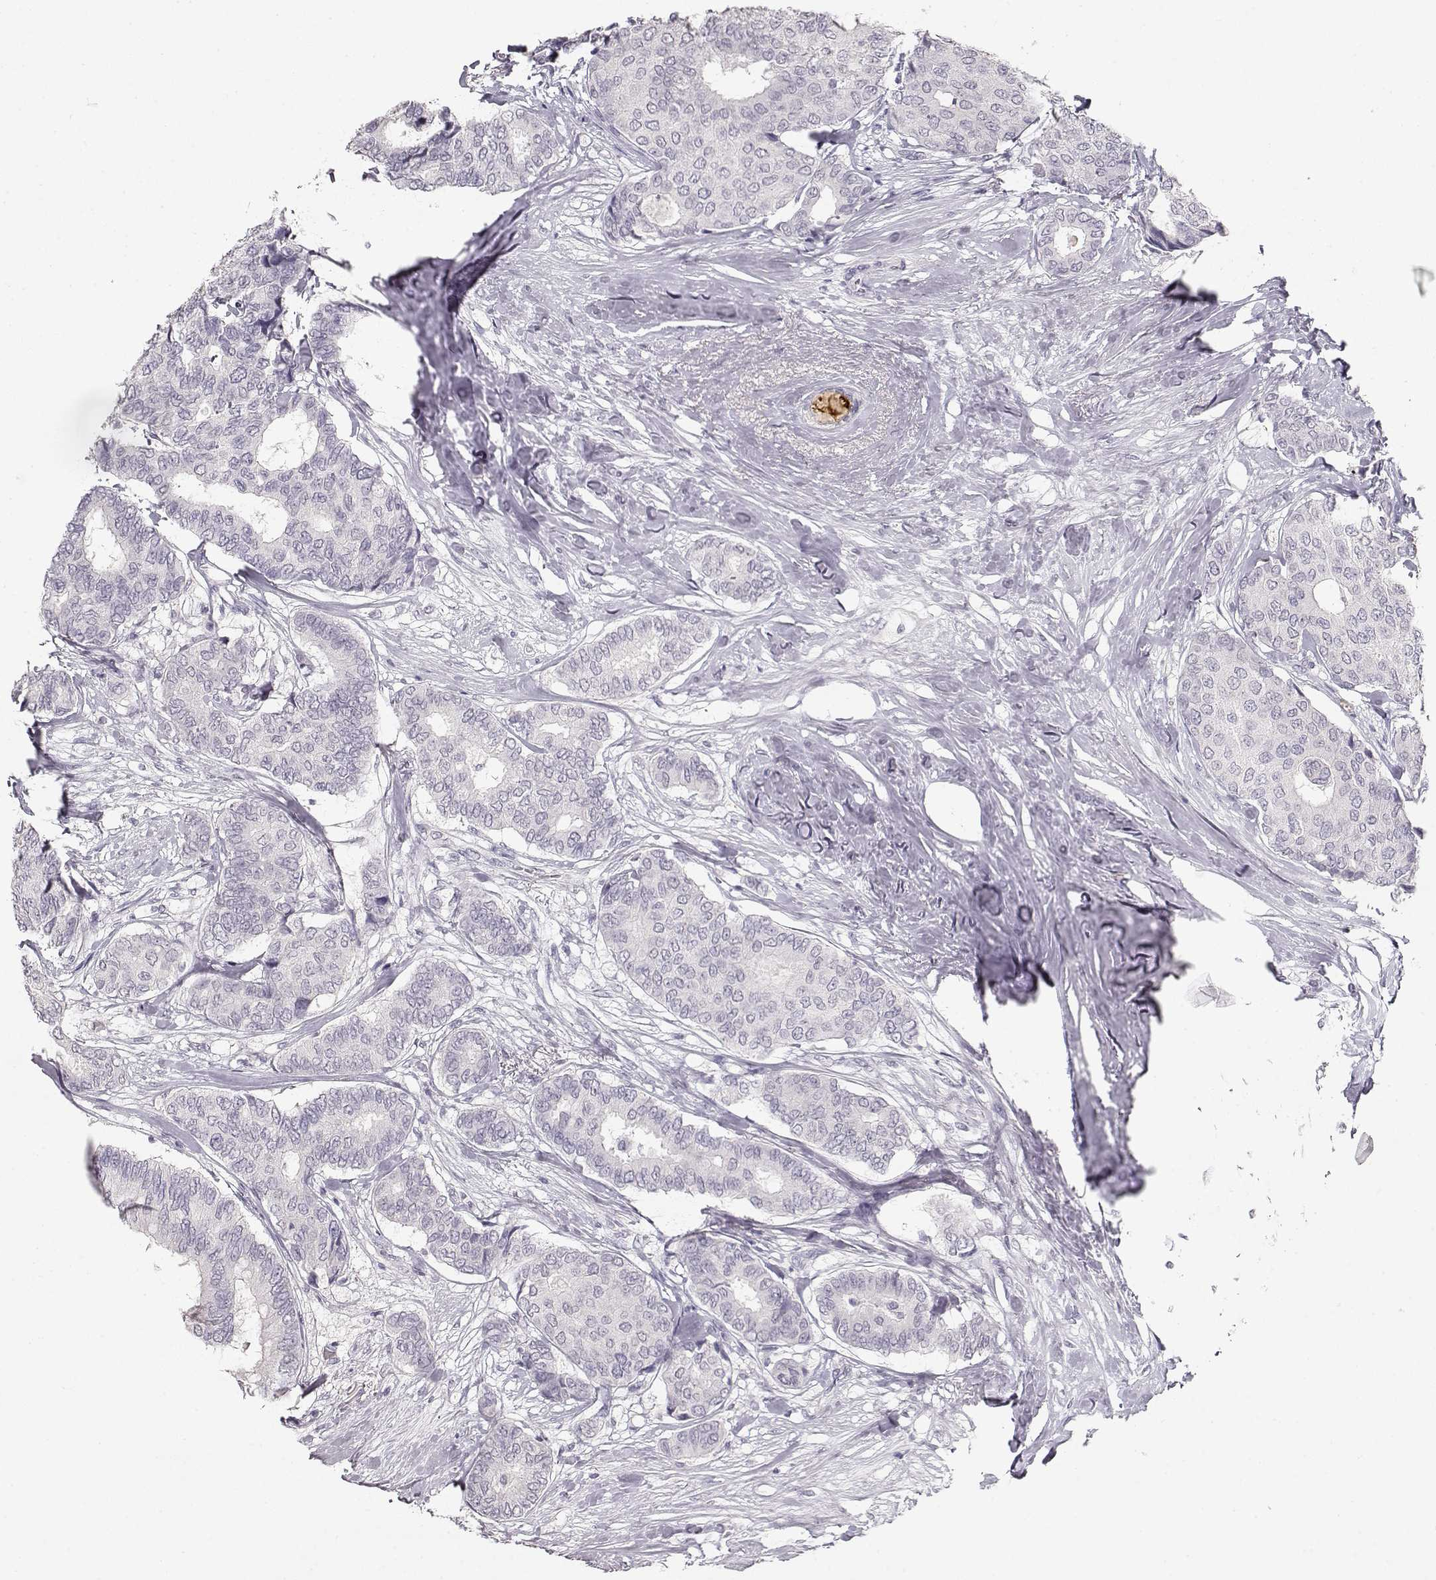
{"staining": {"intensity": "negative", "quantity": "none", "location": "none"}, "tissue": "breast cancer", "cell_type": "Tumor cells", "image_type": "cancer", "snomed": [{"axis": "morphology", "description": "Duct carcinoma"}, {"axis": "topography", "description": "Breast"}], "caption": "Immunohistochemistry image of neoplastic tissue: breast cancer stained with DAB (3,3'-diaminobenzidine) demonstrates no significant protein expression in tumor cells. Nuclei are stained in blue.", "gene": "TPH2", "patient": {"sex": "female", "age": 75}}